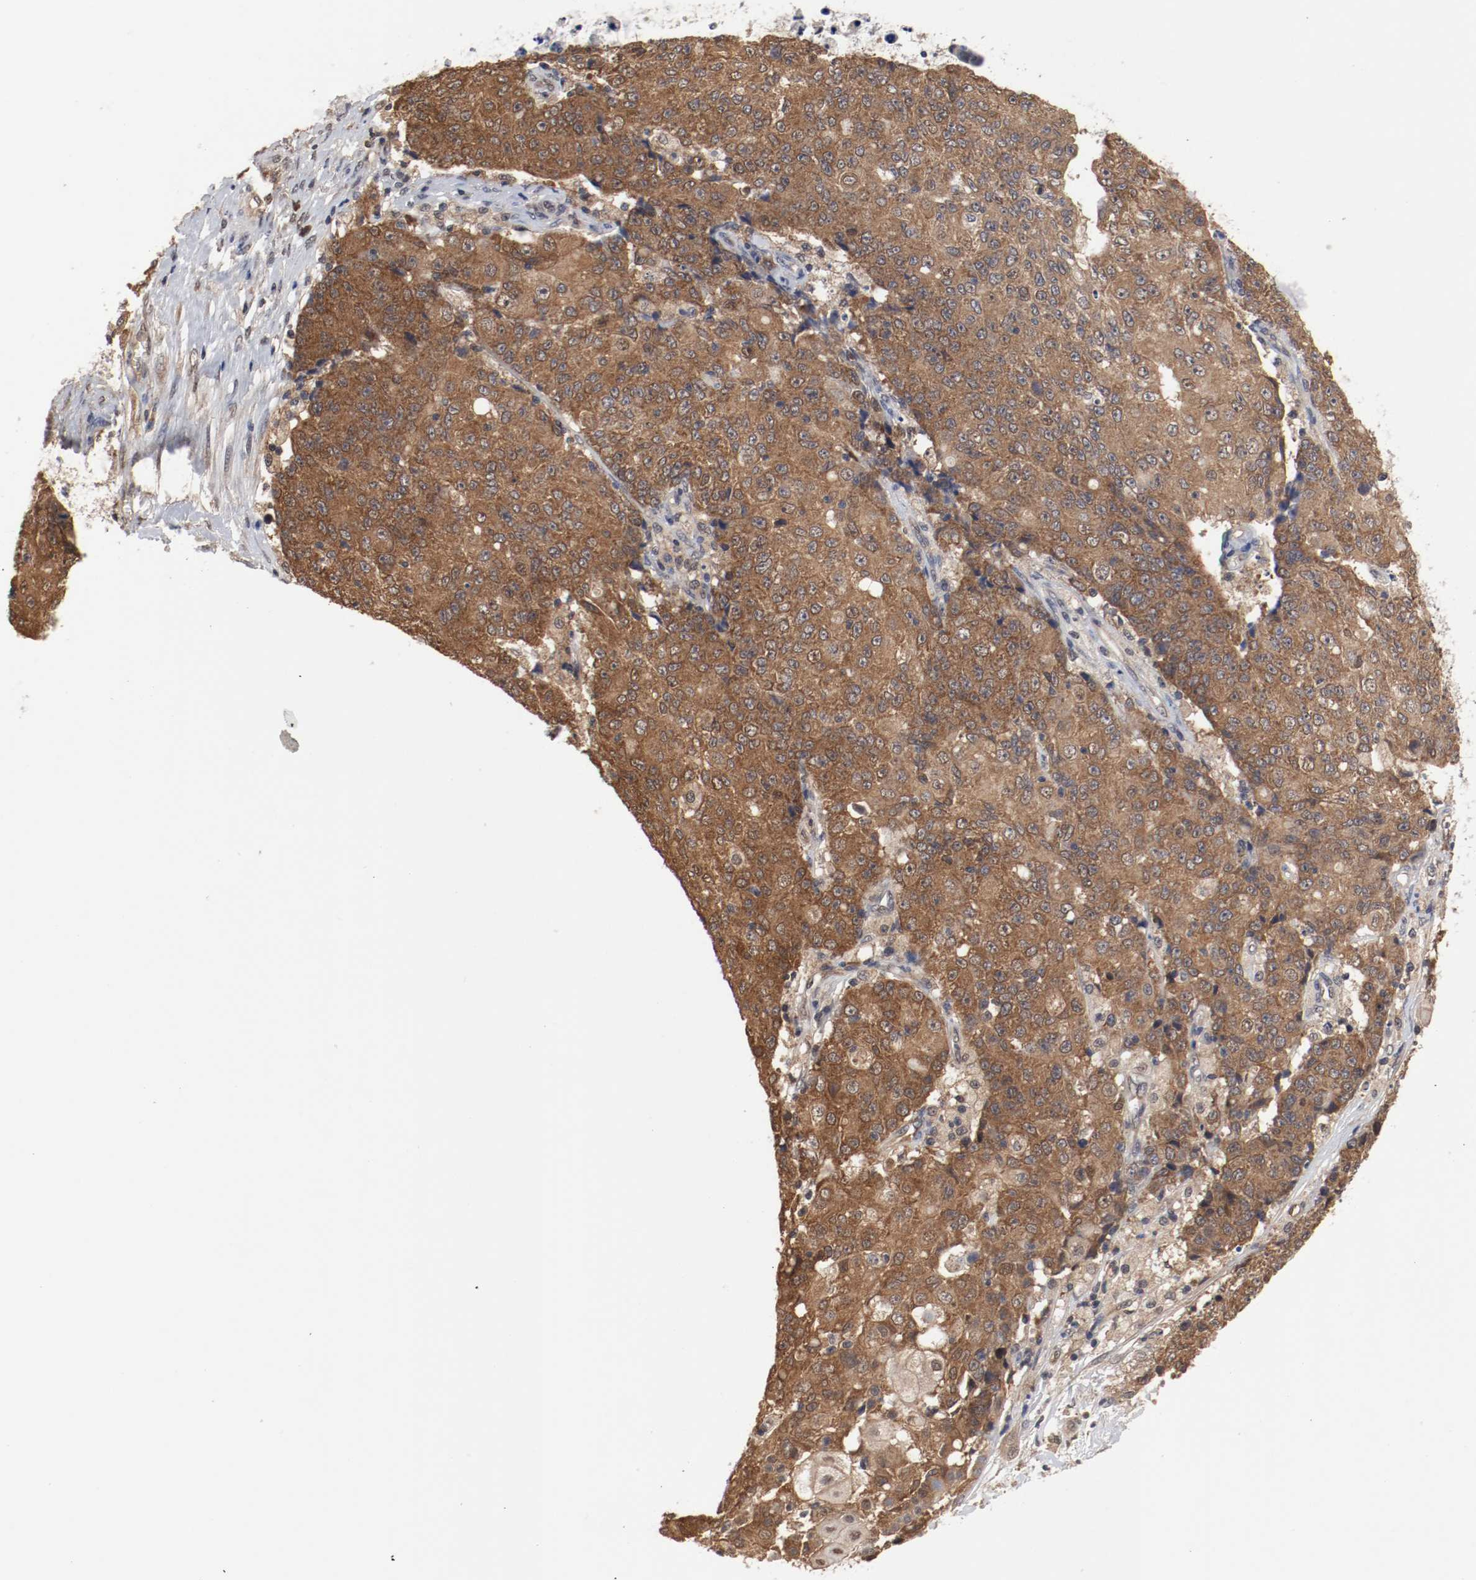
{"staining": {"intensity": "moderate", "quantity": ">75%", "location": "cytoplasmic/membranous,nuclear"}, "tissue": "ovarian cancer", "cell_type": "Tumor cells", "image_type": "cancer", "snomed": [{"axis": "morphology", "description": "Carcinoma, endometroid"}, {"axis": "topography", "description": "Ovary"}], "caption": "IHC of ovarian cancer demonstrates medium levels of moderate cytoplasmic/membranous and nuclear positivity in approximately >75% of tumor cells.", "gene": "AFG3L2", "patient": {"sex": "female", "age": 42}}